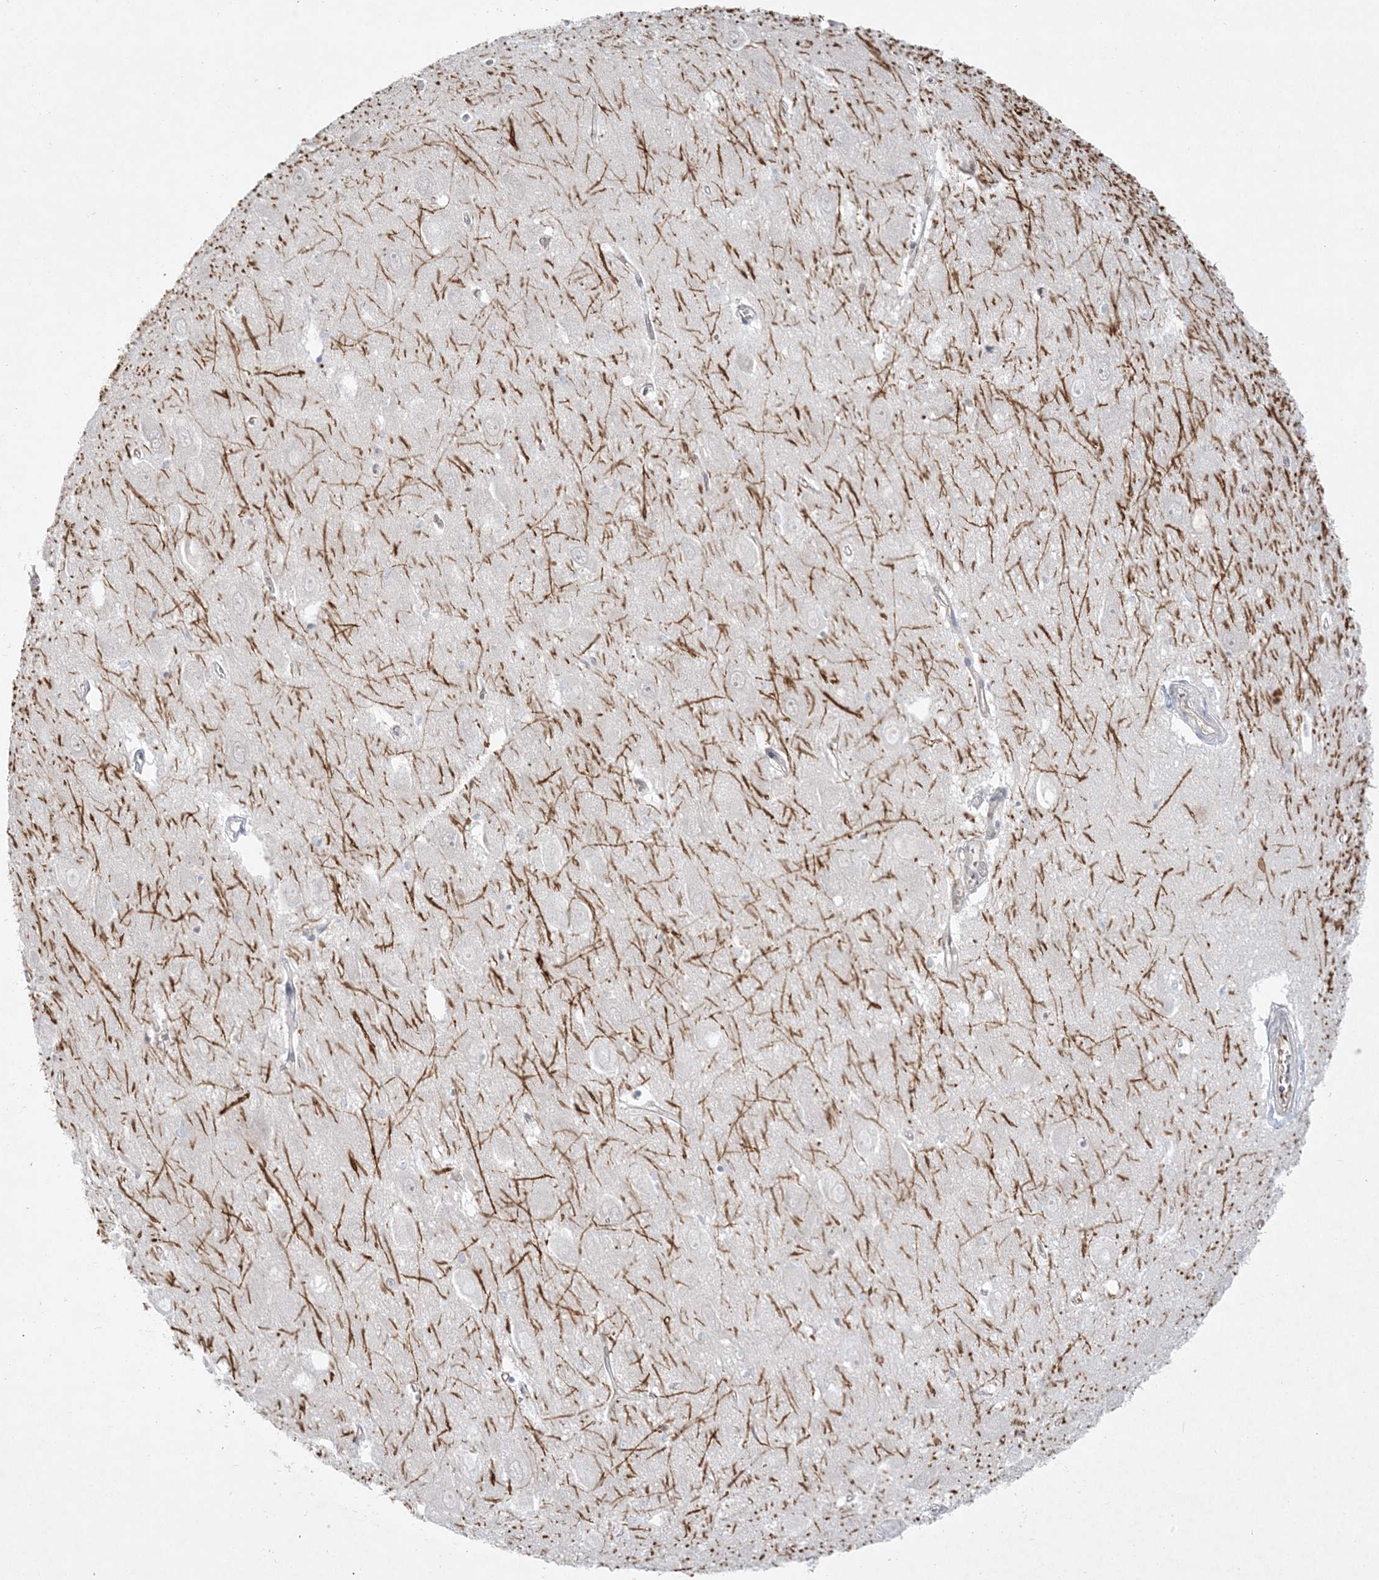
{"staining": {"intensity": "negative", "quantity": "none", "location": "none"}, "tissue": "hippocampus", "cell_type": "Glial cells", "image_type": "normal", "snomed": [{"axis": "morphology", "description": "Normal tissue, NOS"}, {"axis": "topography", "description": "Hippocampus"}], "caption": "An immunohistochemistry photomicrograph of benign hippocampus is shown. There is no staining in glial cells of hippocampus.", "gene": "ADAMTS12", "patient": {"sex": "female", "age": 64}}